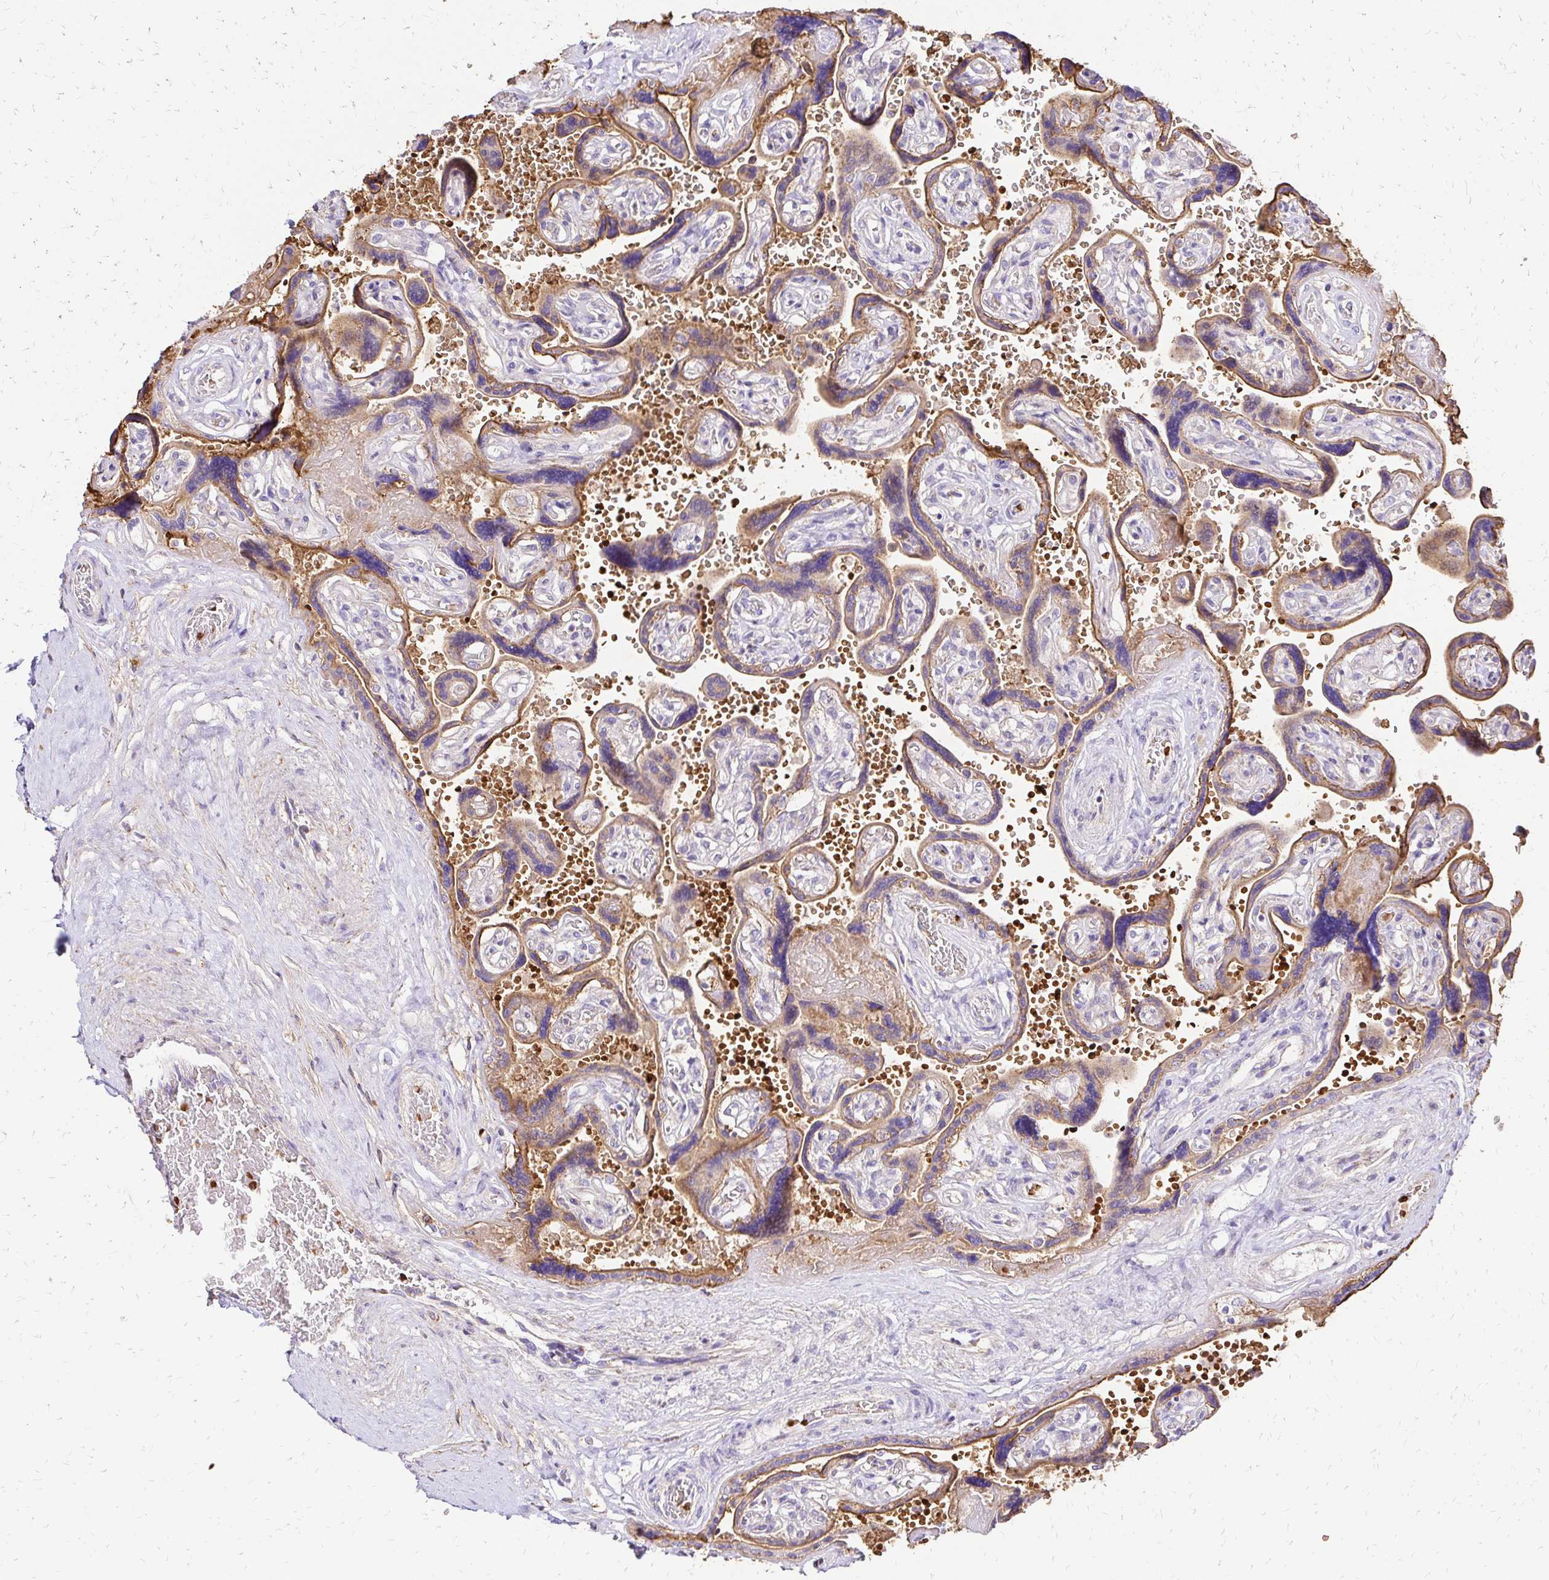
{"staining": {"intensity": "weak", "quantity": "25%-75%", "location": "cytoplasmic/membranous"}, "tissue": "placenta", "cell_type": "Decidual cells", "image_type": "normal", "snomed": [{"axis": "morphology", "description": "Normal tissue, NOS"}, {"axis": "topography", "description": "Placenta"}], "caption": "An immunohistochemistry micrograph of benign tissue is shown. Protein staining in brown shows weak cytoplasmic/membranous positivity in placenta within decidual cells.", "gene": "MRPL13", "patient": {"sex": "female", "age": 32}}